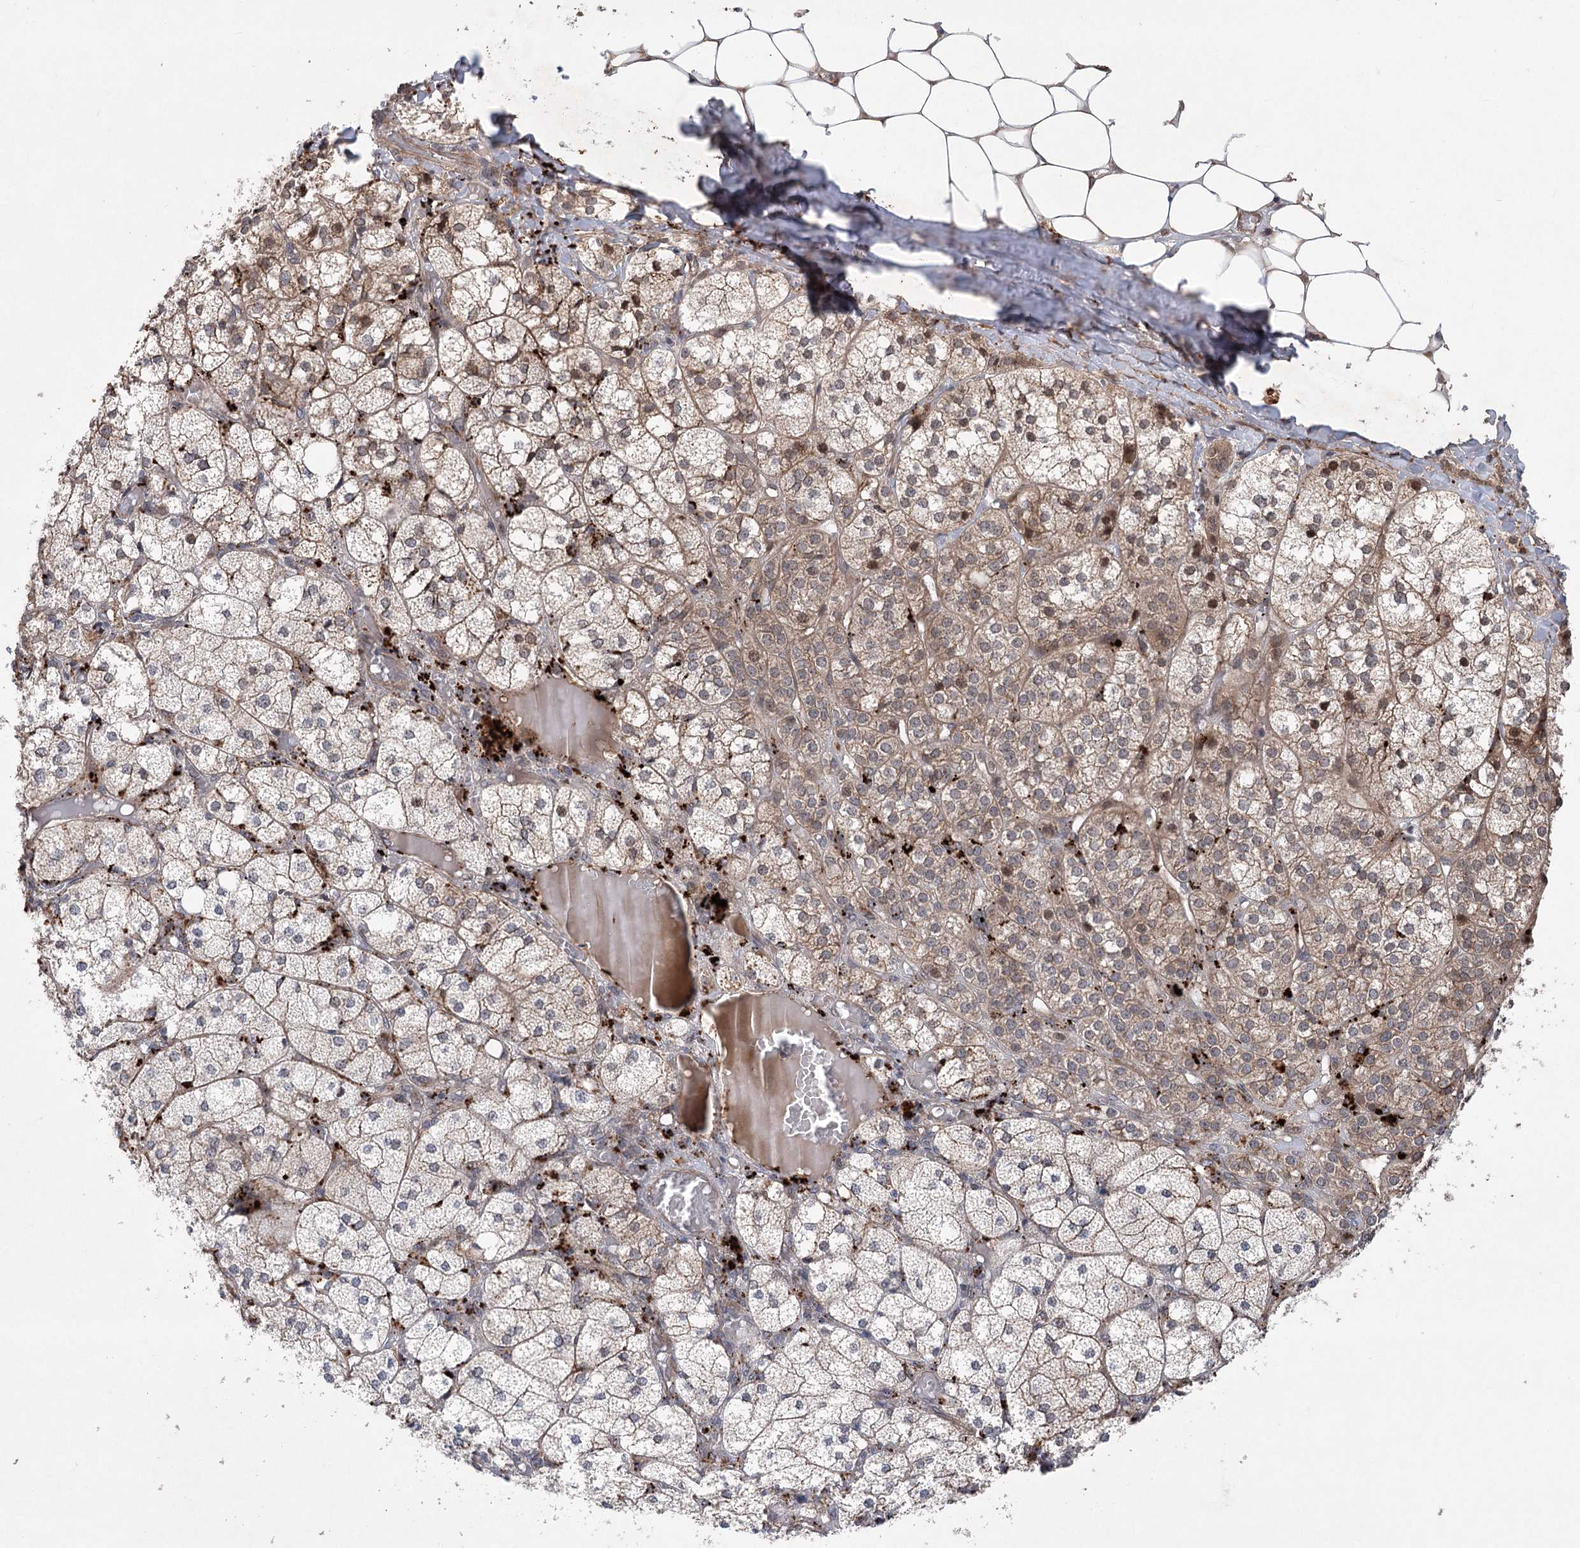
{"staining": {"intensity": "moderate", "quantity": "25%-75%", "location": "cytoplasmic/membranous"}, "tissue": "adrenal gland", "cell_type": "Glandular cells", "image_type": "normal", "snomed": [{"axis": "morphology", "description": "Normal tissue, NOS"}, {"axis": "topography", "description": "Adrenal gland"}], "caption": "Immunohistochemistry (IHC) photomicrograph of benign adrenal gland: adrenal gland stained using IHC exhibits medium levels of moderate protein expression localized specifically in the cytoplasmic/membranous of glandular cells, appearing as a cytoplasmic/membranous brown color.", "gene": "METTL24", "patient": {"sex": "female", "age": 61}}